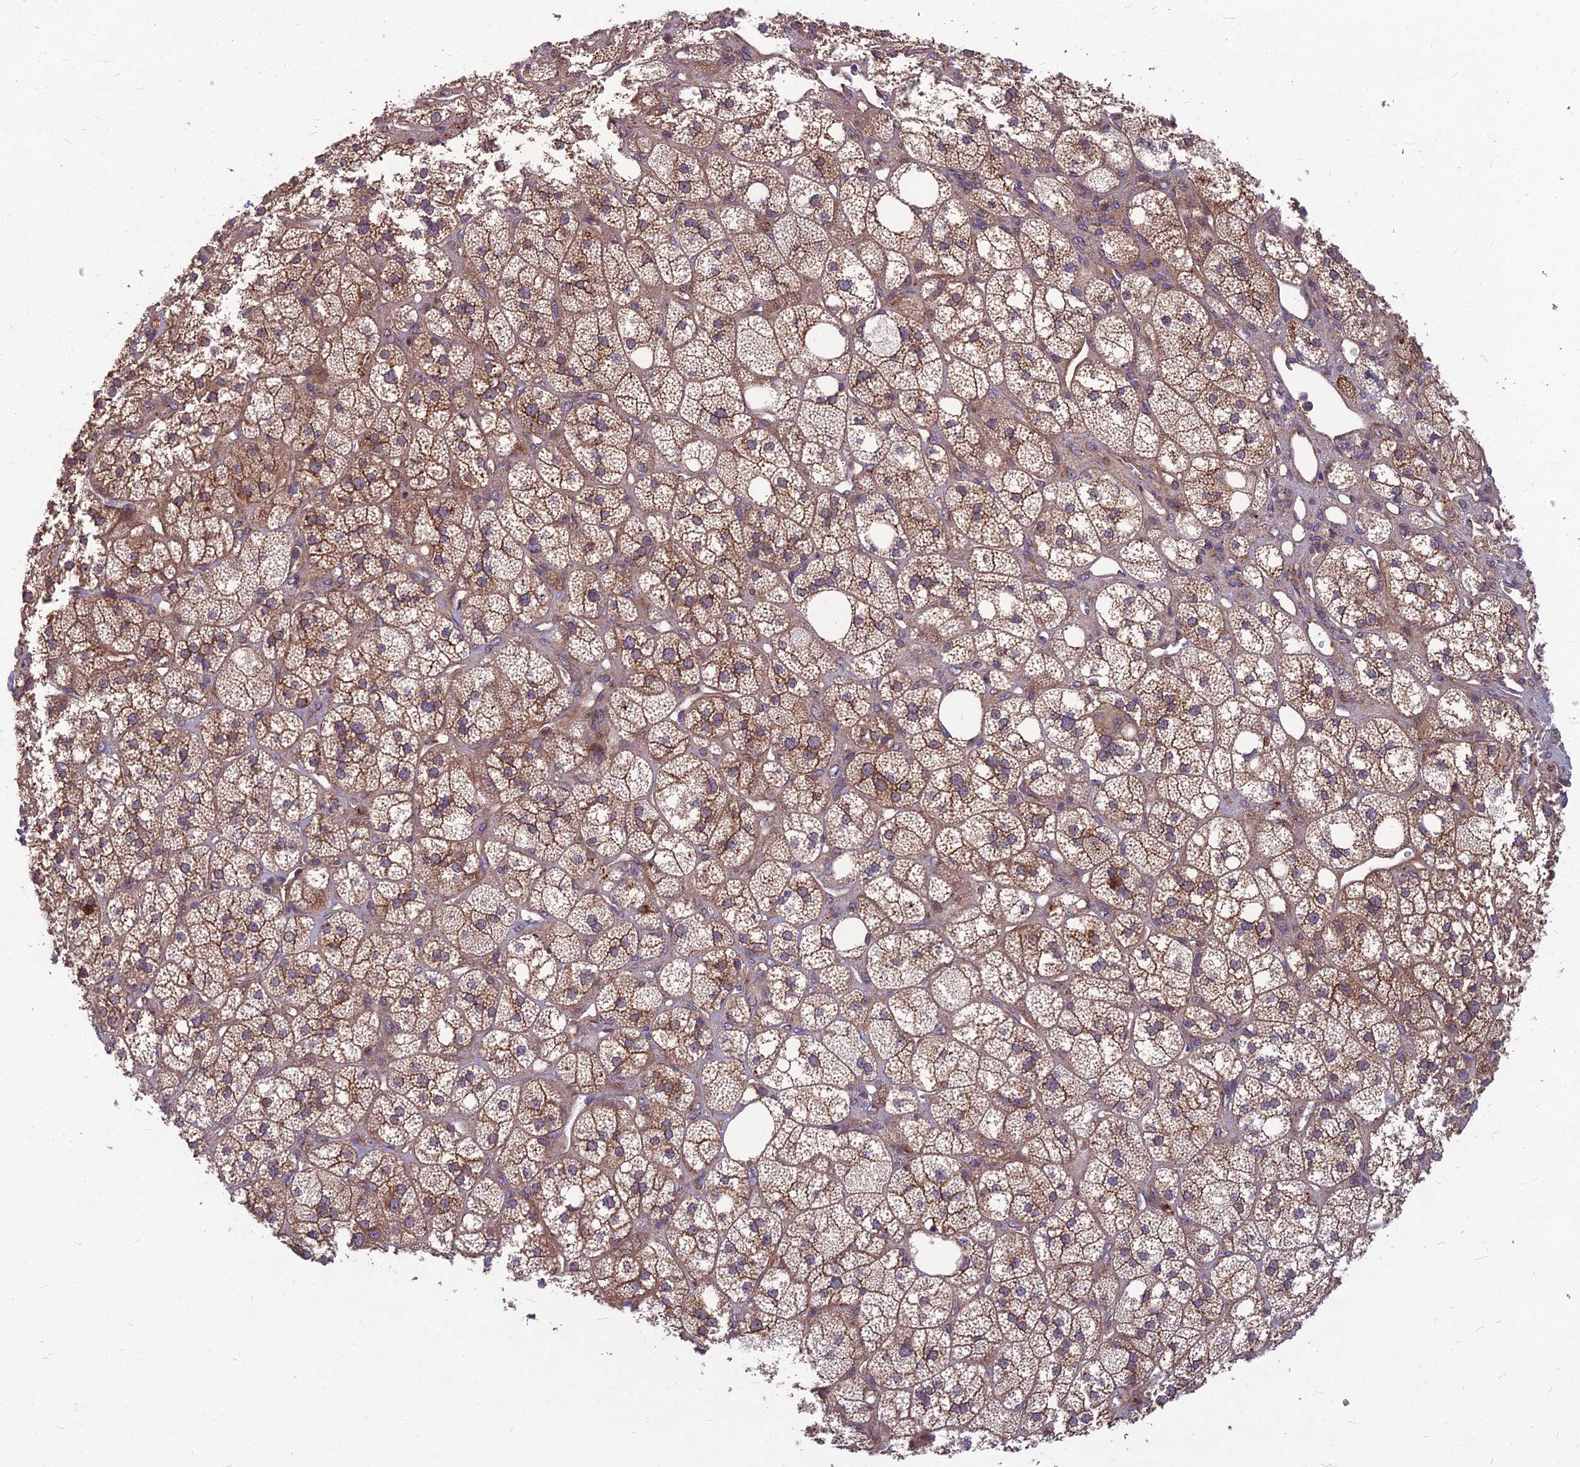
{"staining": {"intensity": "strong", "quantity": "25%-75%", "location": "cytoplasmic/membranous,nuclear"}, "tissue": "adrenal gland", "cell_type": "Glandular cells", "image_type": "normal", "snomed": [{"axis": "morphology", "description": "Normal tissue, NOS"}, {"axis": "topography", "description": "Adrenal gland"}], "caption": "Approximately 25%-75% of glandular cells in benign human adrenal gland show strong cytoplasmic/membranous,nuclear protein positivity as visualized by brown immunohistochemical staining.", "gene": "MFSD8", "patient": {"sex": "male", "age": 61}}